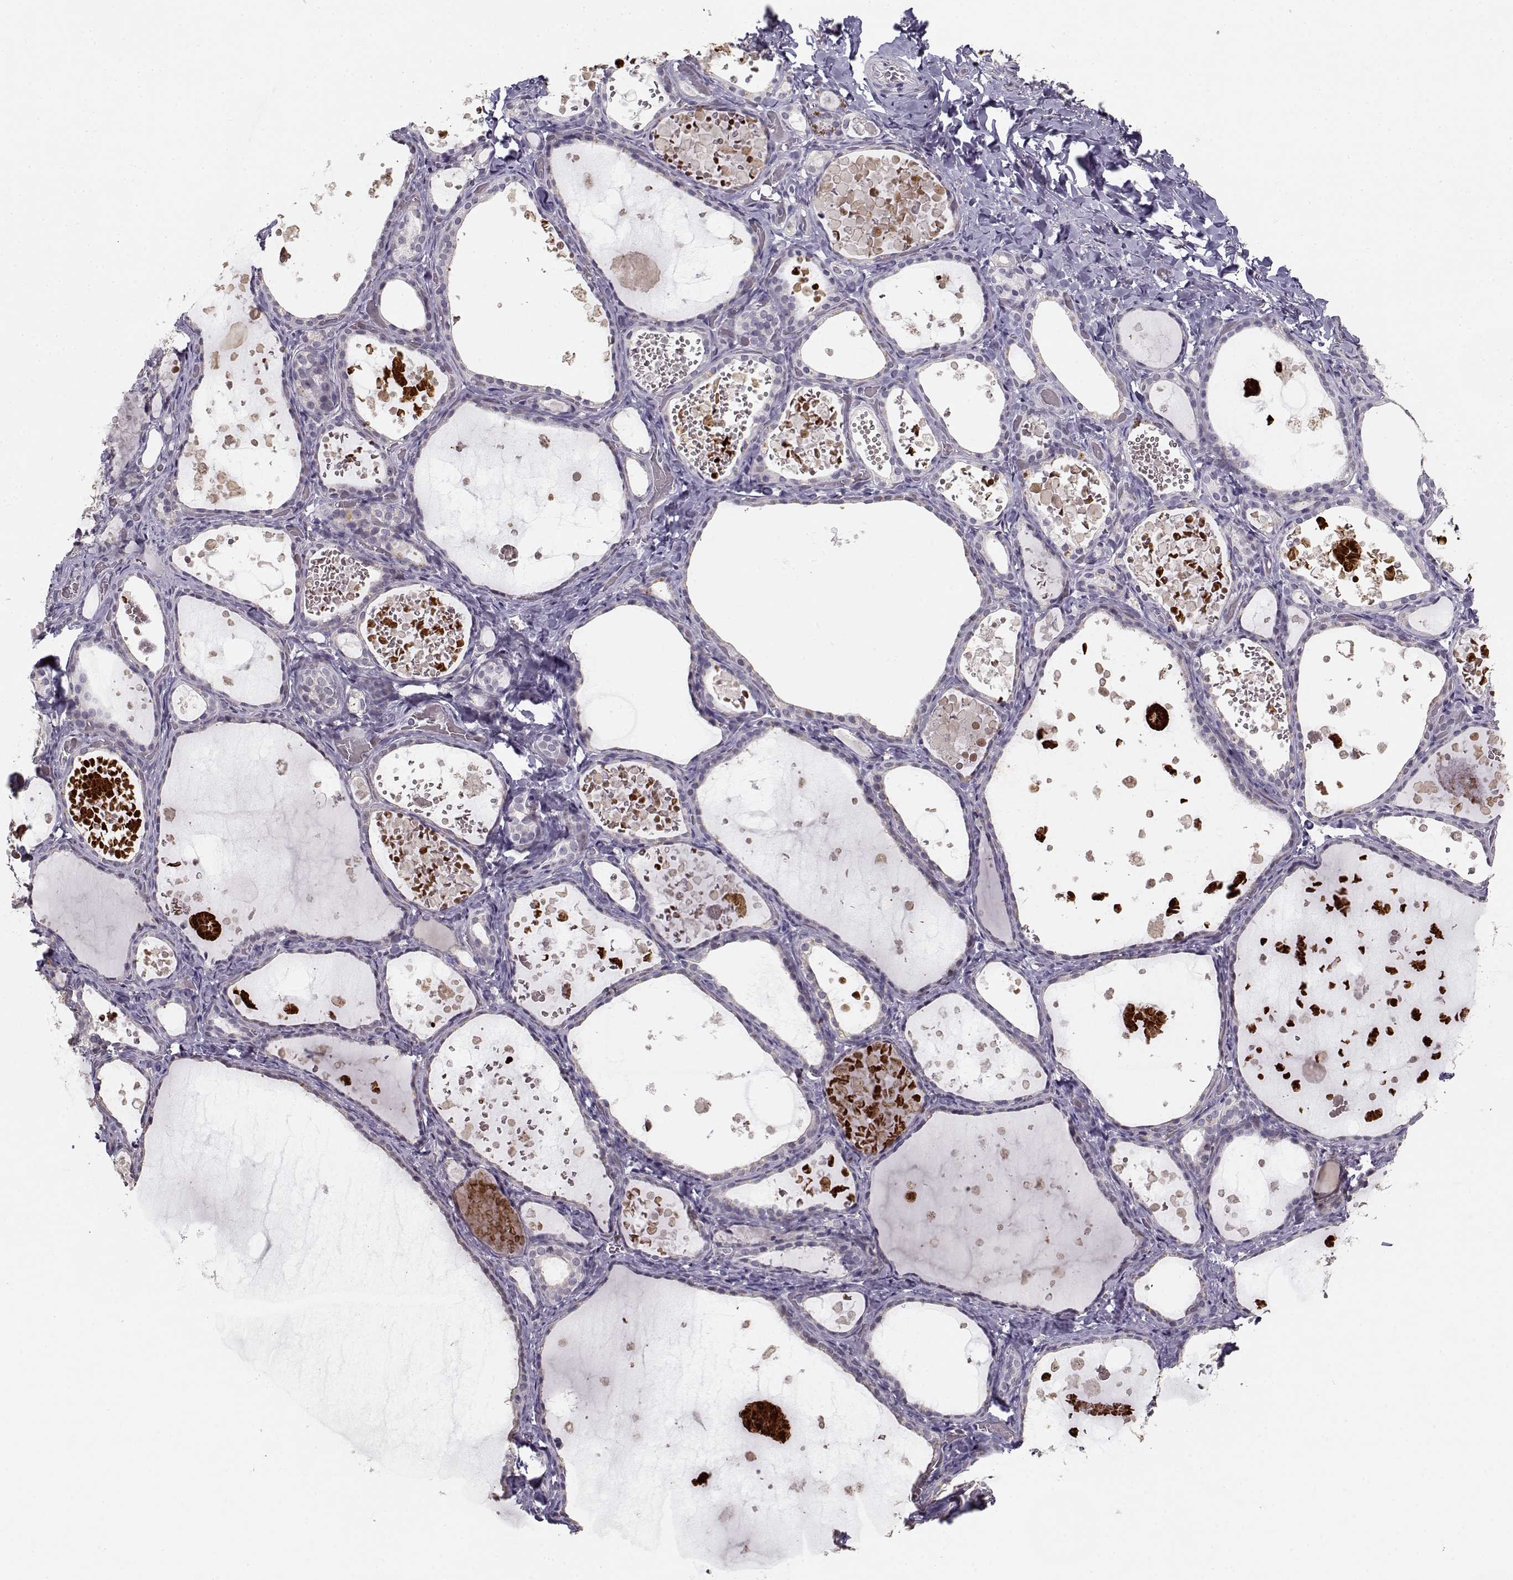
{"staining": {"intensity": "negative", "quantity": "none", "location": "none"}, "tissue": "thyroid gland", "cell_type": "Glandular cells", "image_type": "normal", "snomed": [{"axis": "morphology", "description": "Normal tissue, NOS"}, {"axis": "topography", "description": "Thyroid gland"}], "caption": "Thyroid gland stained for a protein using IHC reveals no positivity glandular cells.", "gene": "UROC1", "patient": {"sex": "female", "age": 56}}